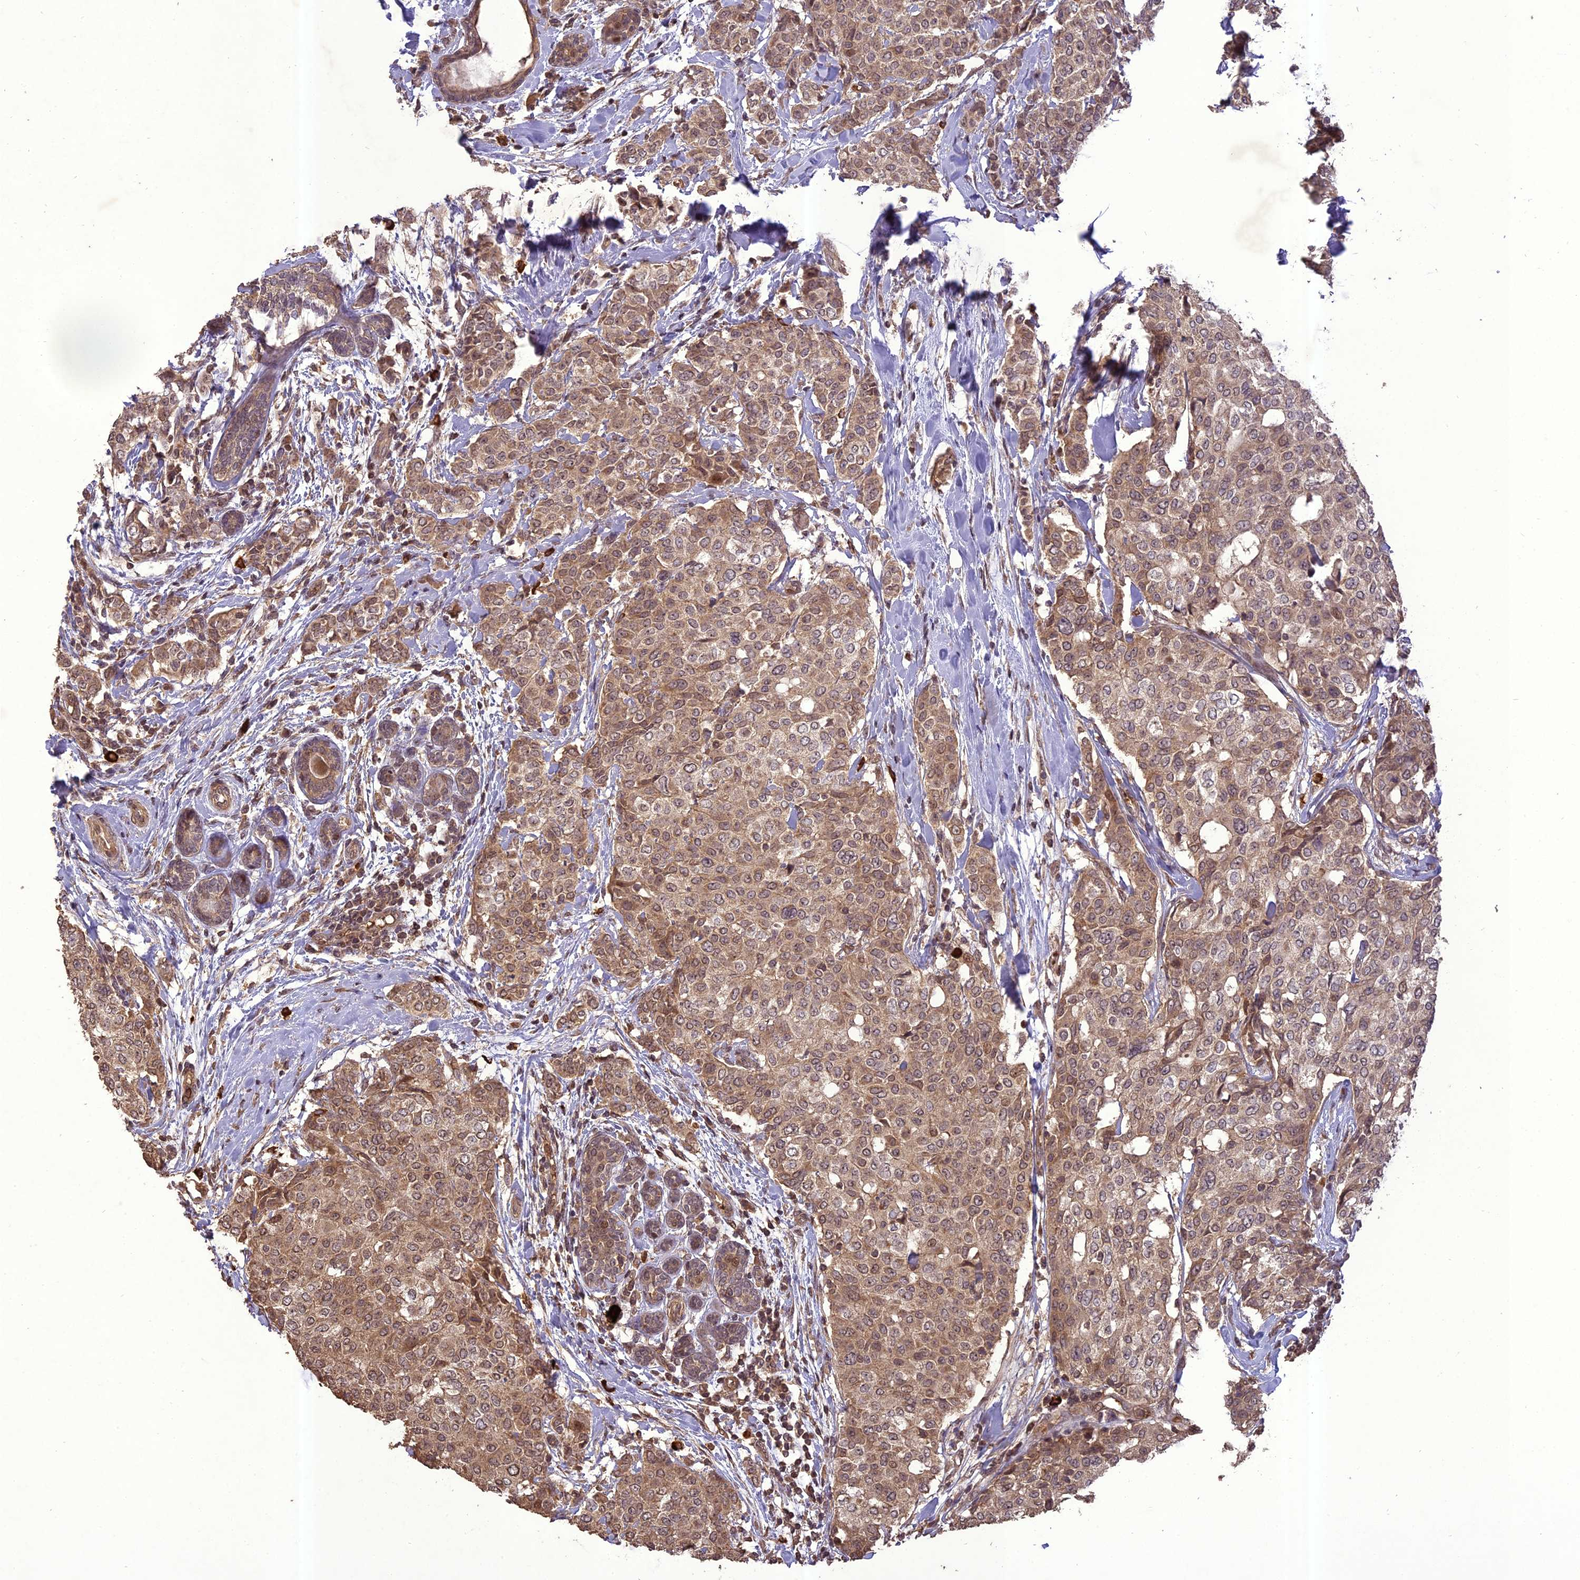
{"staining": {"intensity": "moderate", "quantity": "25%-75%", "location": "cytoplasmic/membranous"}, "tissue": "breast cancer", "cell_type": "Tumor cells", "image_type": "cancer", "snomed": [{"axis": "morphology", "description": "Lobular carcinoma"}, {"axis": "topography", "description": "Breast"}], "caption": "There is medium levels of moderate cytoplasmic/membranous staining in tumor cells of breast lobular carcinoma, as demonstrated by immunohistochemical staining (brown color).", "gene": "TIGD7", "patient": {"sex": "female", "age": 51}}